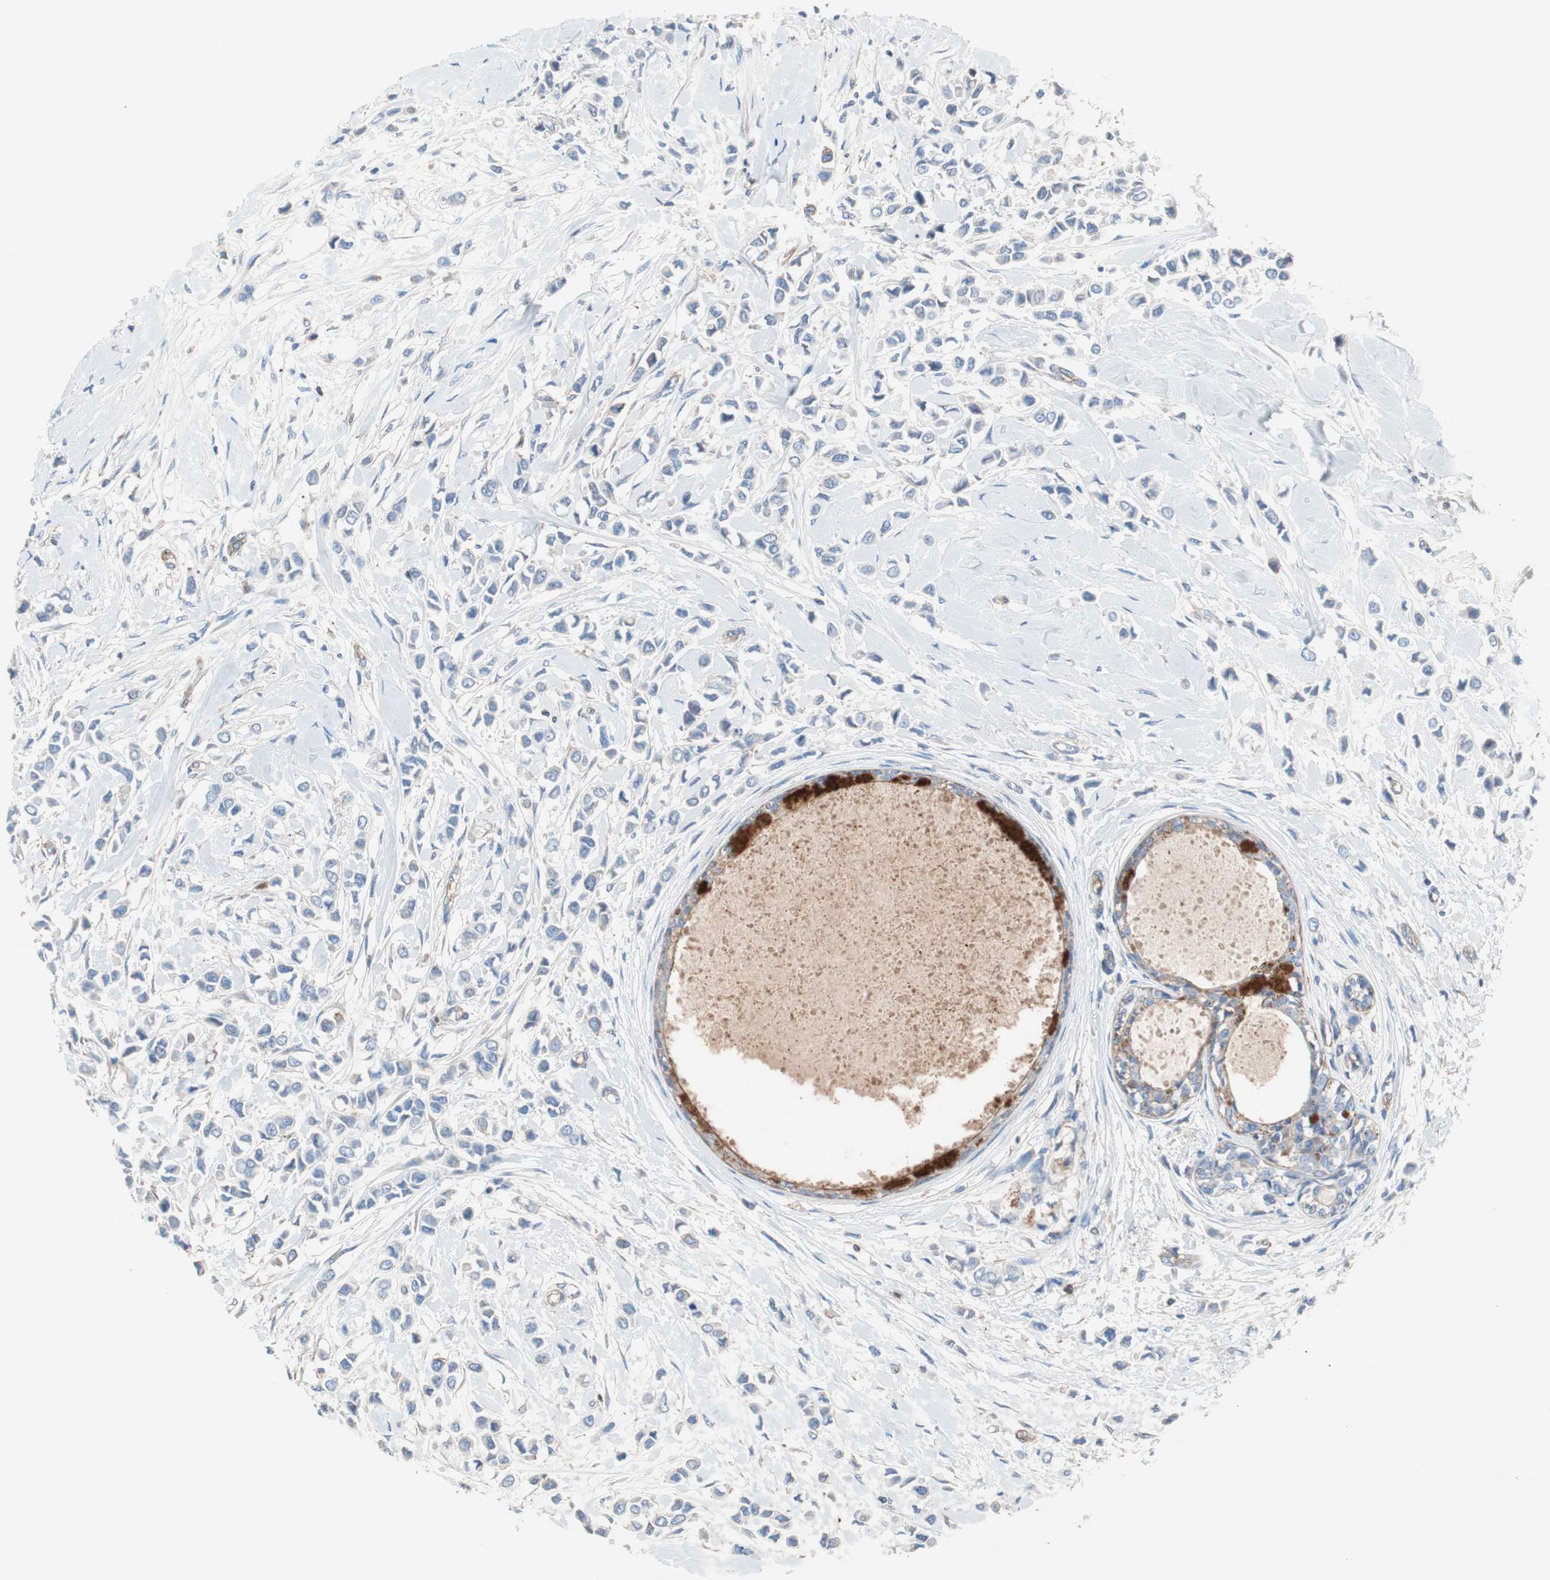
{"staining": {"intensity": "weak", "quantity": "<25%", "location": "cytoplasmic/membranous"}, "tissue": "breast cancer", "cell_type": "Tumor cells", "image_type": "cancer", "snomed": [{"axis": "morphology", "description": "Lobular carcinoma"}, {"axis": "topography", "description": "Breast"}], "caption": "Immunohistochemistry of lobular carcinoma (breast) reveals no expression in tumor cells. (DAB (3,3'-diaminobenzidine) IHC with hematoxylin counter stain).", "gene": "GPR160", "patient": {"sex": "female", "age": 51}}